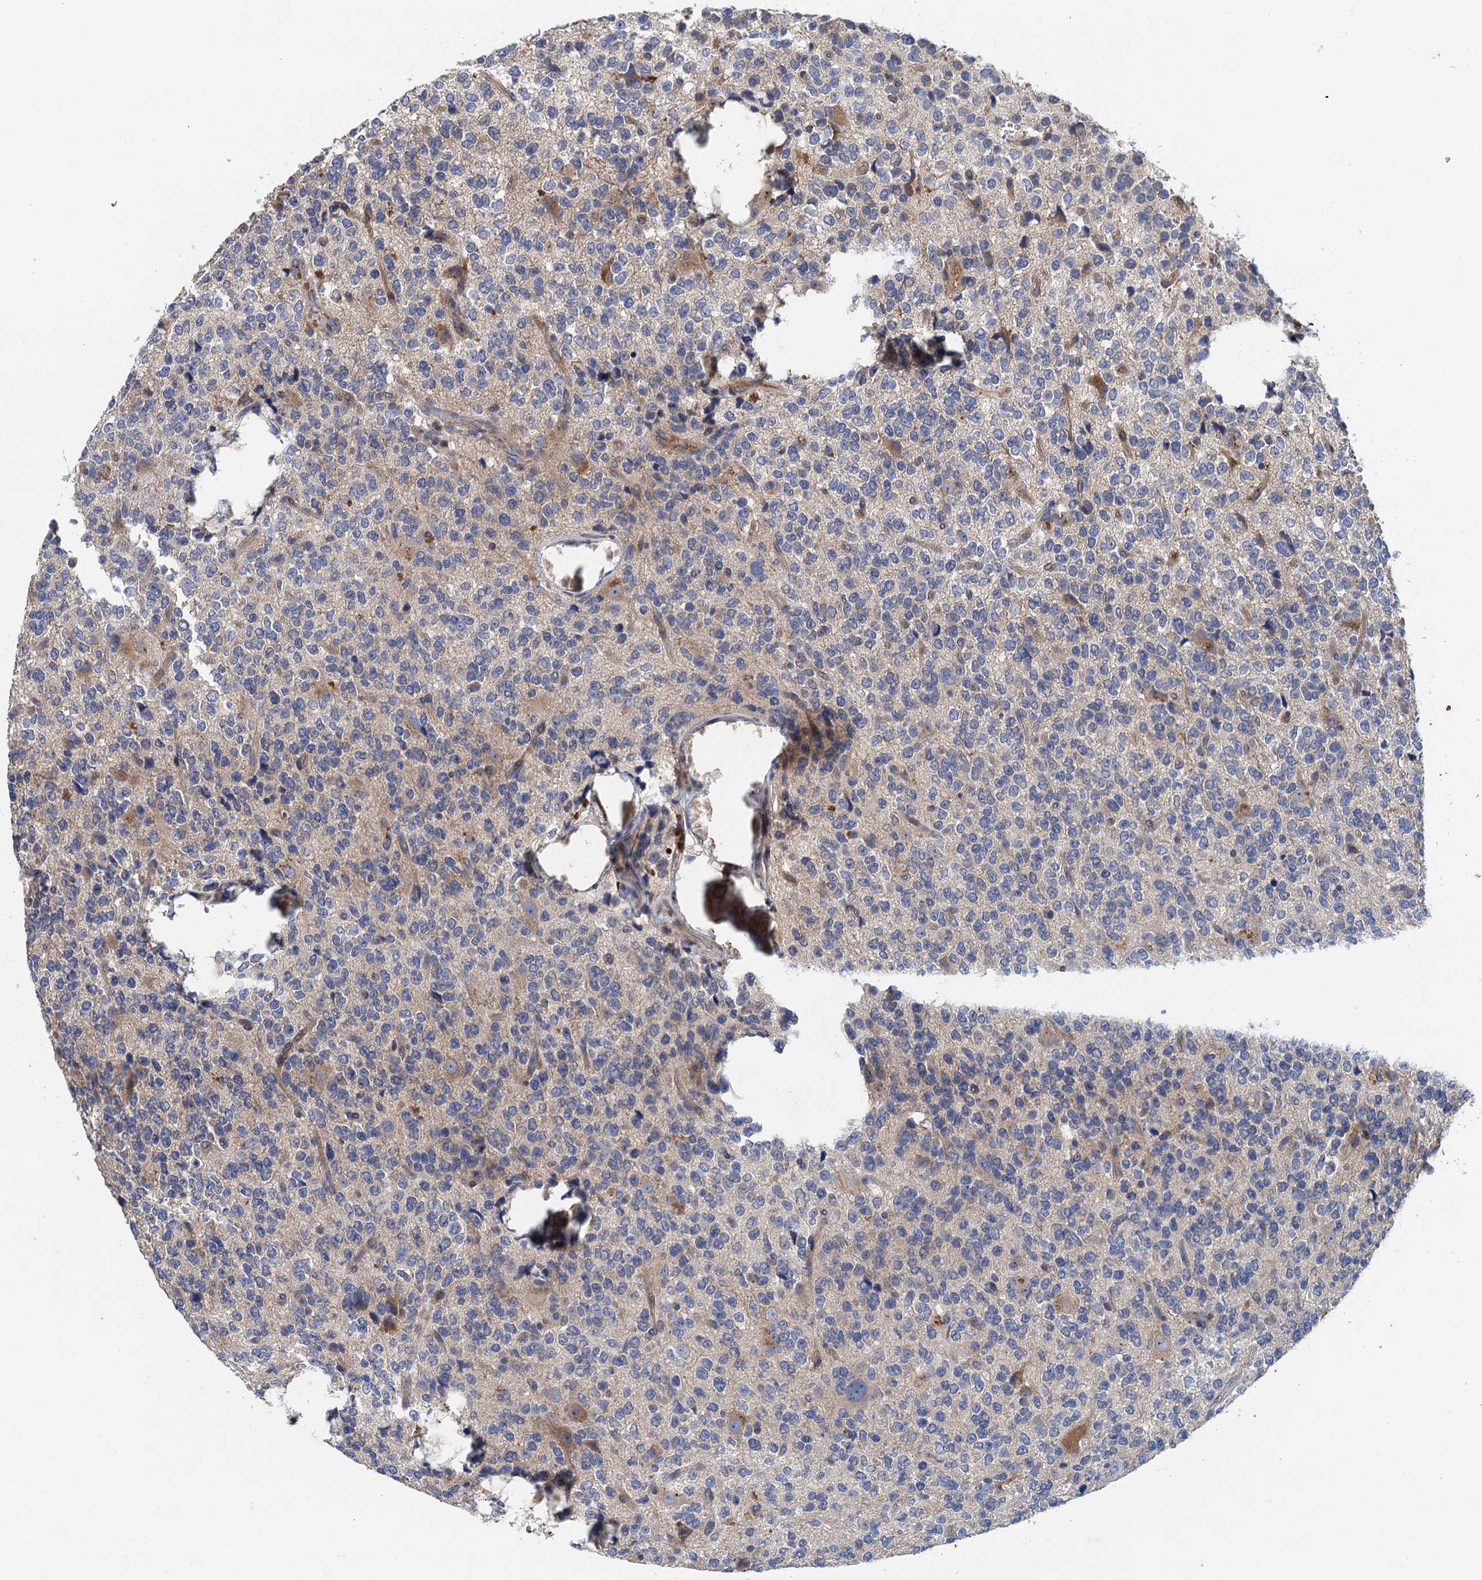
{"staining": {"intensity": "negative", "quantity": "none", "location": "none"}, "tissue": "glioma", "cell_type": "Tumor cells", "image_type": "cancer", "snomed": [{"axis": "morphology", "description": "Glioma, malignant, High grade"}, {"axis": "topography", "description": "Brain"}], "caption": "High magnification brightfield microscopy of glioma stained with DAB (brown) and counterstained with hematoxylin (blue): tumor cells show no significant positivity.", "gene": "TPCN1", "patient": {"sex": "female", "age": 62}}